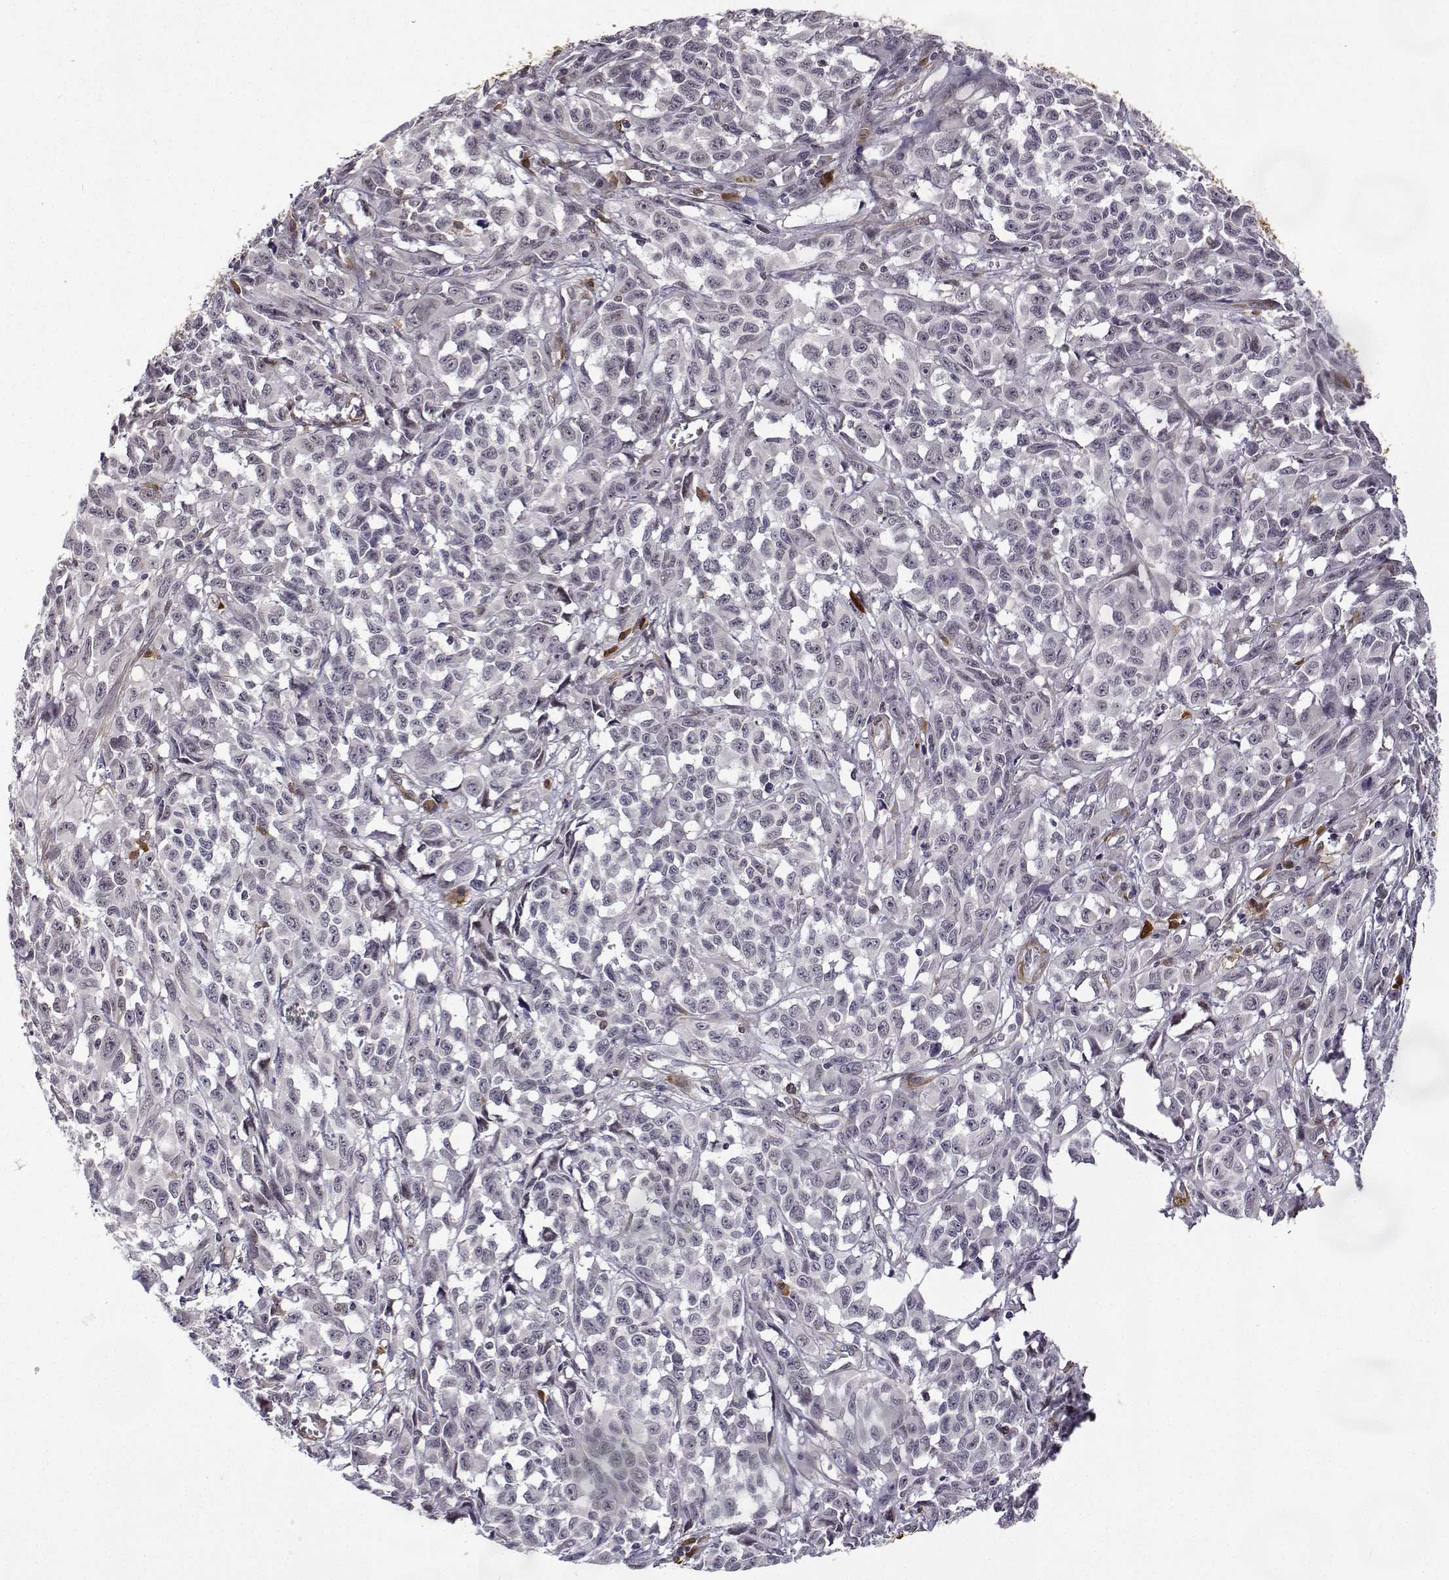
{"staining": {"intensity": "negative", "quantity": "none", "location": "none"}, "tissue": "melanoma", "cell_type": "Tumor cells", "image_type": "cancer", "snomed": [{"axis": "morphology", "description": "Malignant melanoma, NOS"}, {"axis": "topography", "description": "Vulva, labia, clitoris and Bartholin´s gland, NO"}], "caption": "DAB (3,3'-diaminobenzidine) immunohistochemical staining of malignant melanoma displays no significant positivity in tumor cells.", "gene": "PHGDH", "patient": {"sex": "female", "age": 75}}